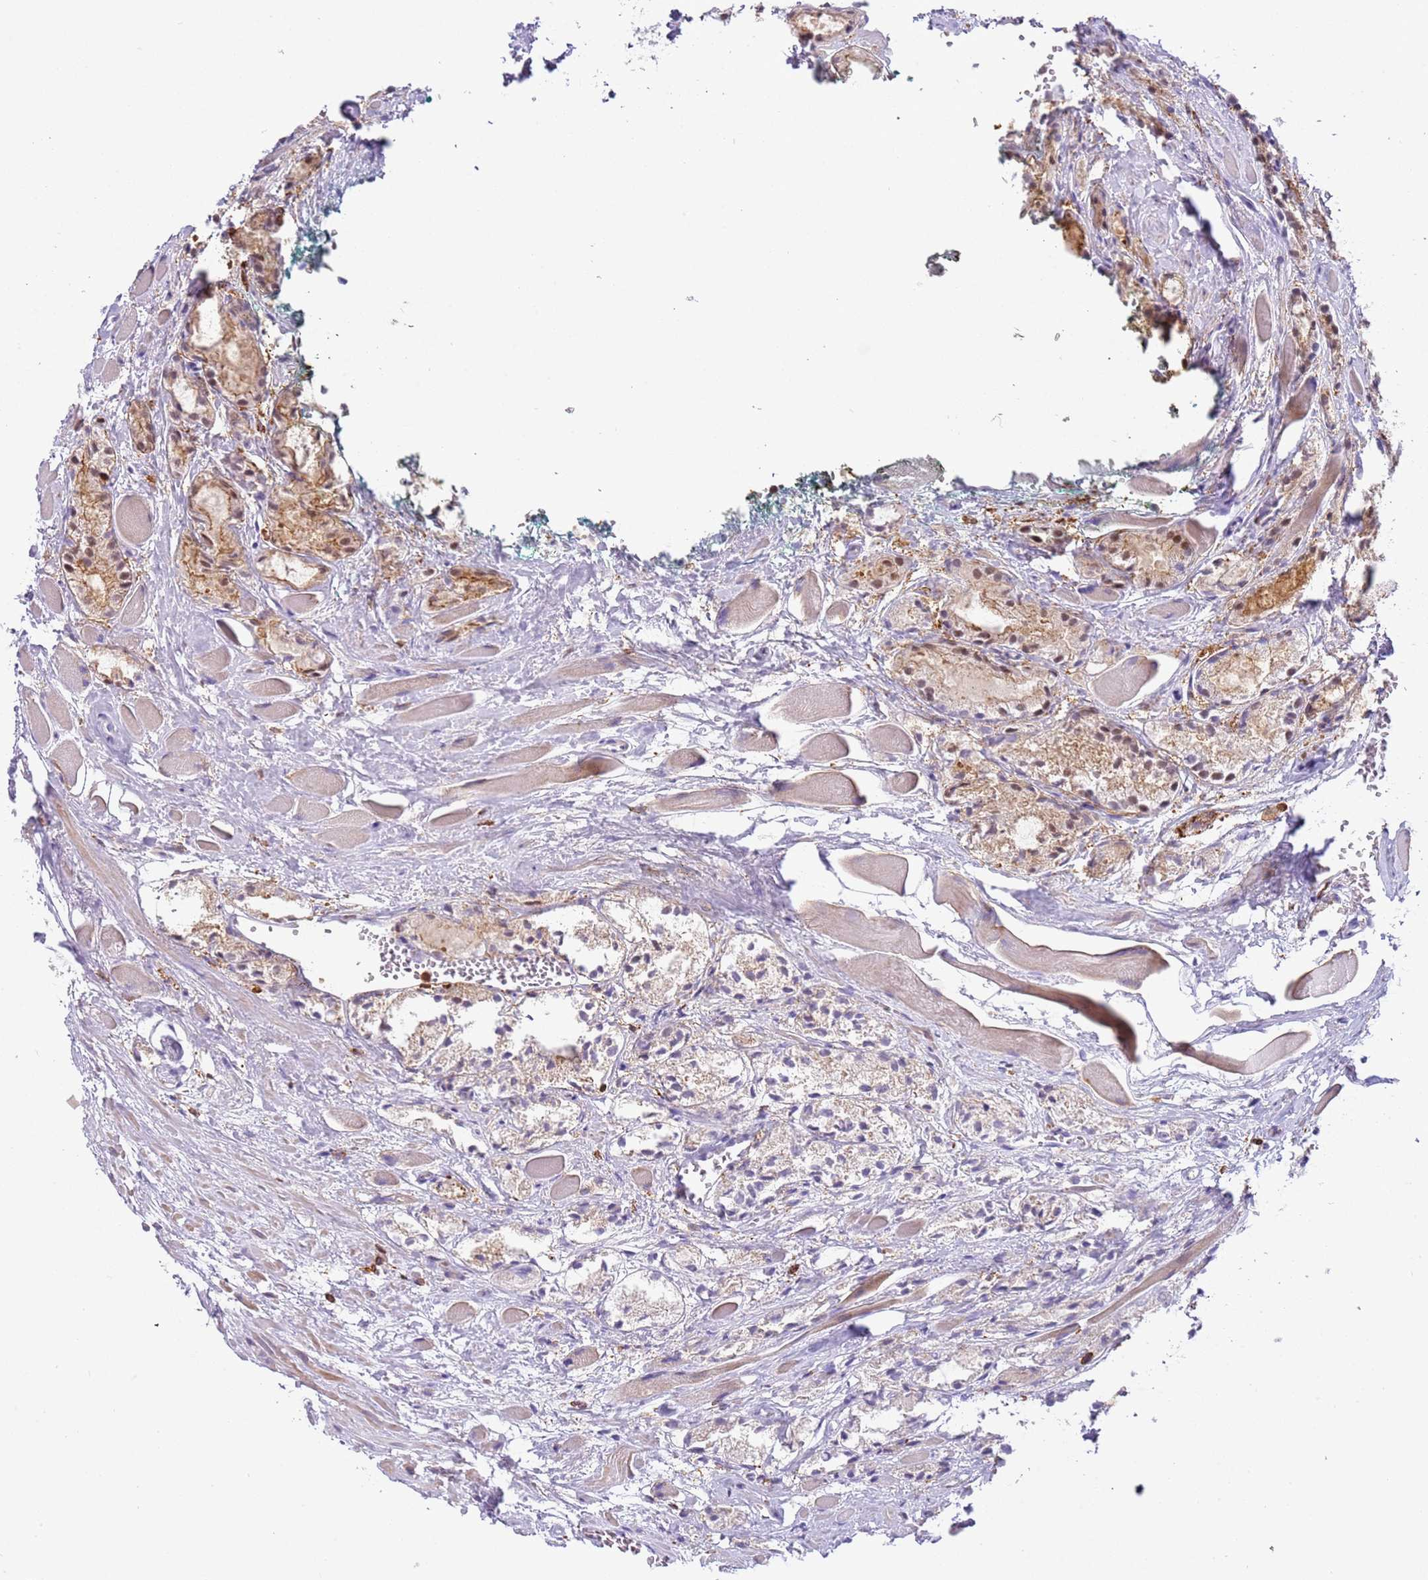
{"staining": {"intensity": "weak", "quantity": "25%-75%", "location": "cytoplasmic/membranous"}, "tissue": "prostate cancer", "cell_type": "Tumor cells", "image_type": "cancer", "snomed": [{"axis": "morphology", "description": "Adenocarcinoma, Low grade"}, {"axis": "topography", "description": "Prostate"}], "caption": "Weak cytoplasmic/membranous protein positivity is identified in approximately 25%-75% of tumor cells in low-grade adenocarcinoma (prostate).", "gene": "TTPAL", "patient": {"sex": "male", "age": 67}}